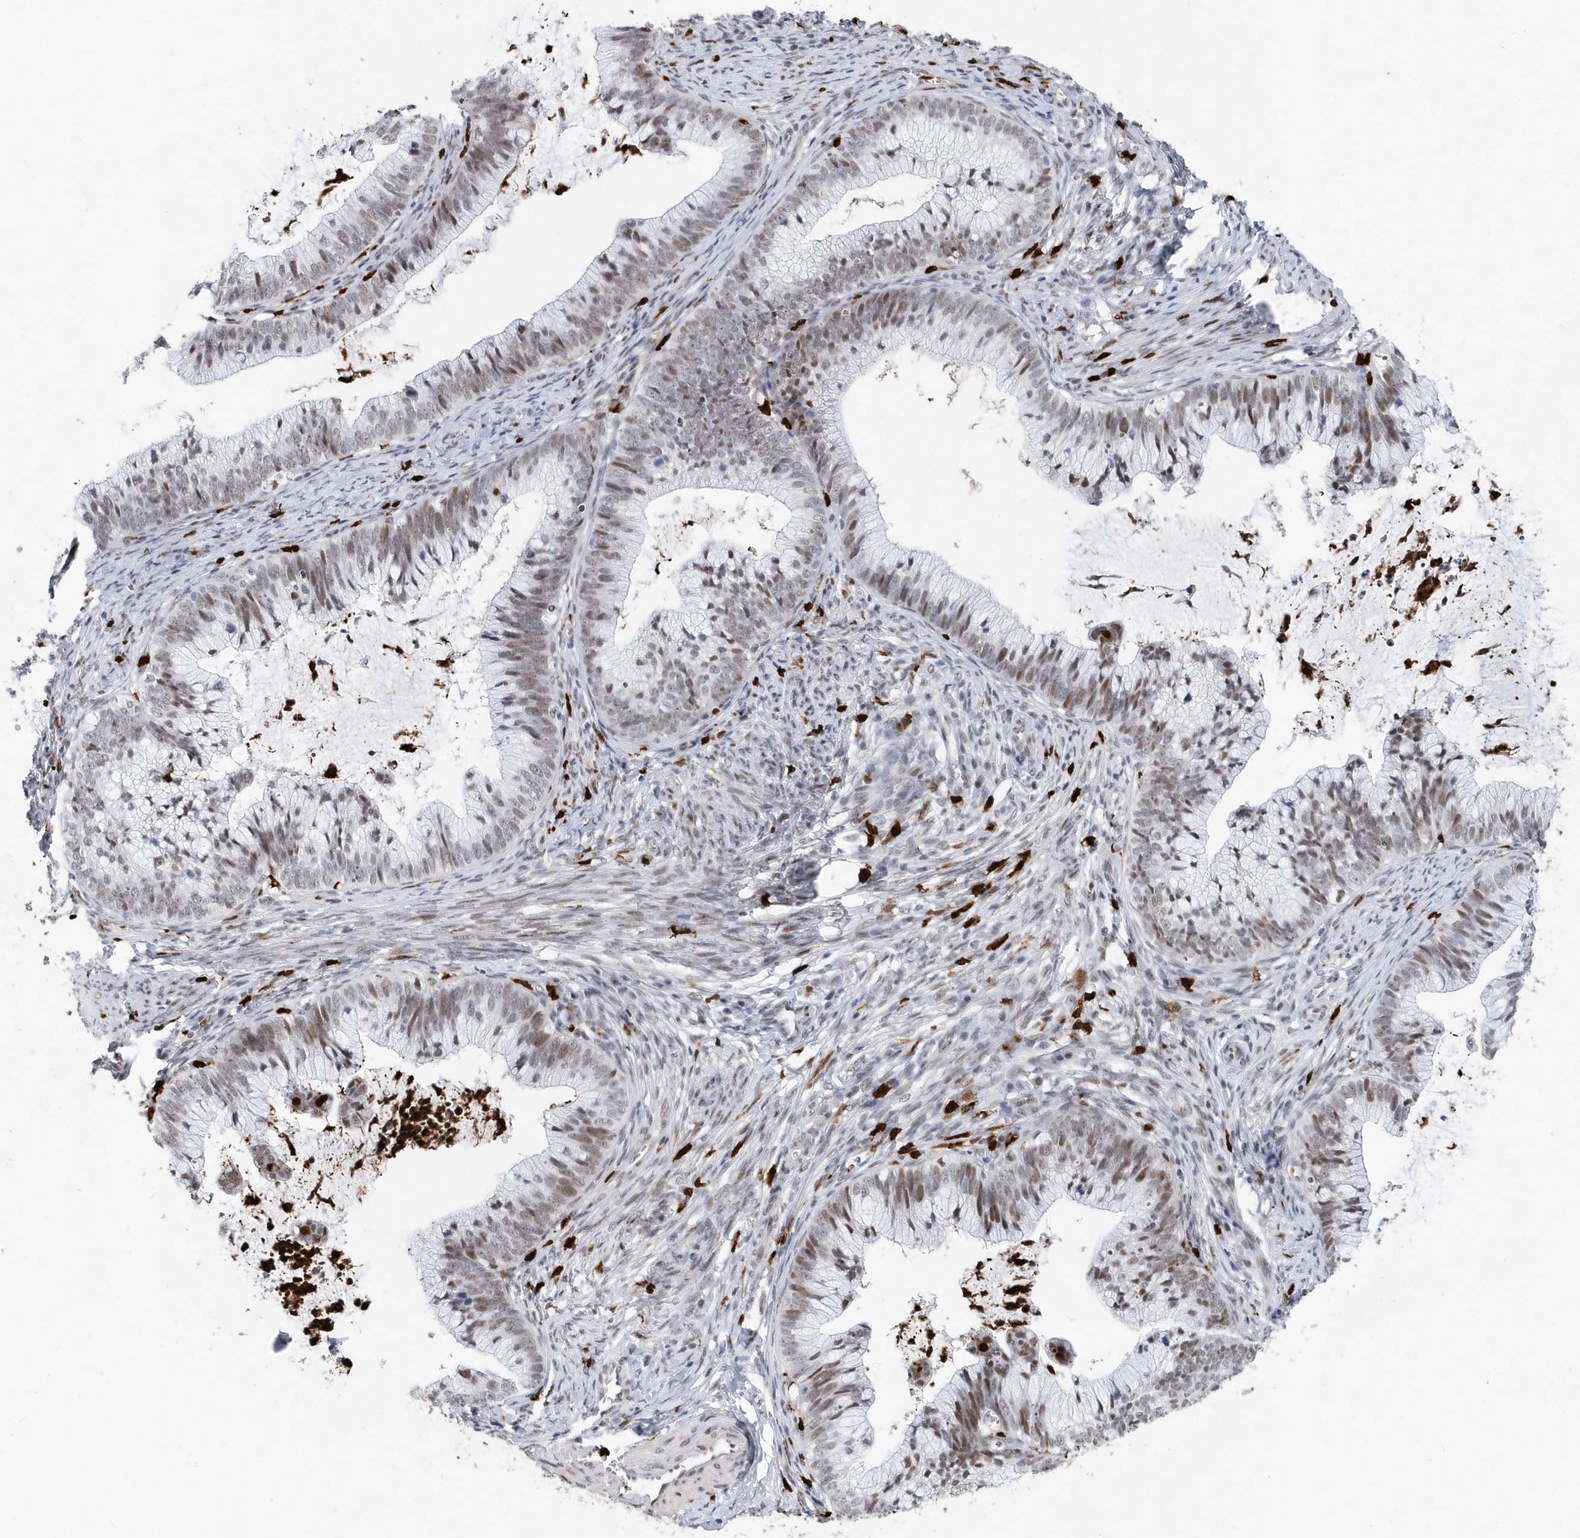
{"staining": {"intensity": "moderate", "quantity": ">75%", "location": "nuclear"}, "tissue": "cervical cancer", "cell_type": "Tumor cells", "image_type": "cancer", "snomed": [{"axis": "morphology", "description": "Adenocarcinoma, NOS"}, {"axis": "topography", "description": "Cervix"}], "caption": "Immunohistochemistry staining of cervical adenocarcinoma, which shows medium levels of moderate nuclear staining in approximately >75% of tumor cells indicating moderate nuclear protein positivity. The staining was performed using DAB (brown) for protein detection and nuclei were counterstained in hematoxylin (blue).", "gene": "RPP30", "patient": {"sex": "female", "age": 36}}